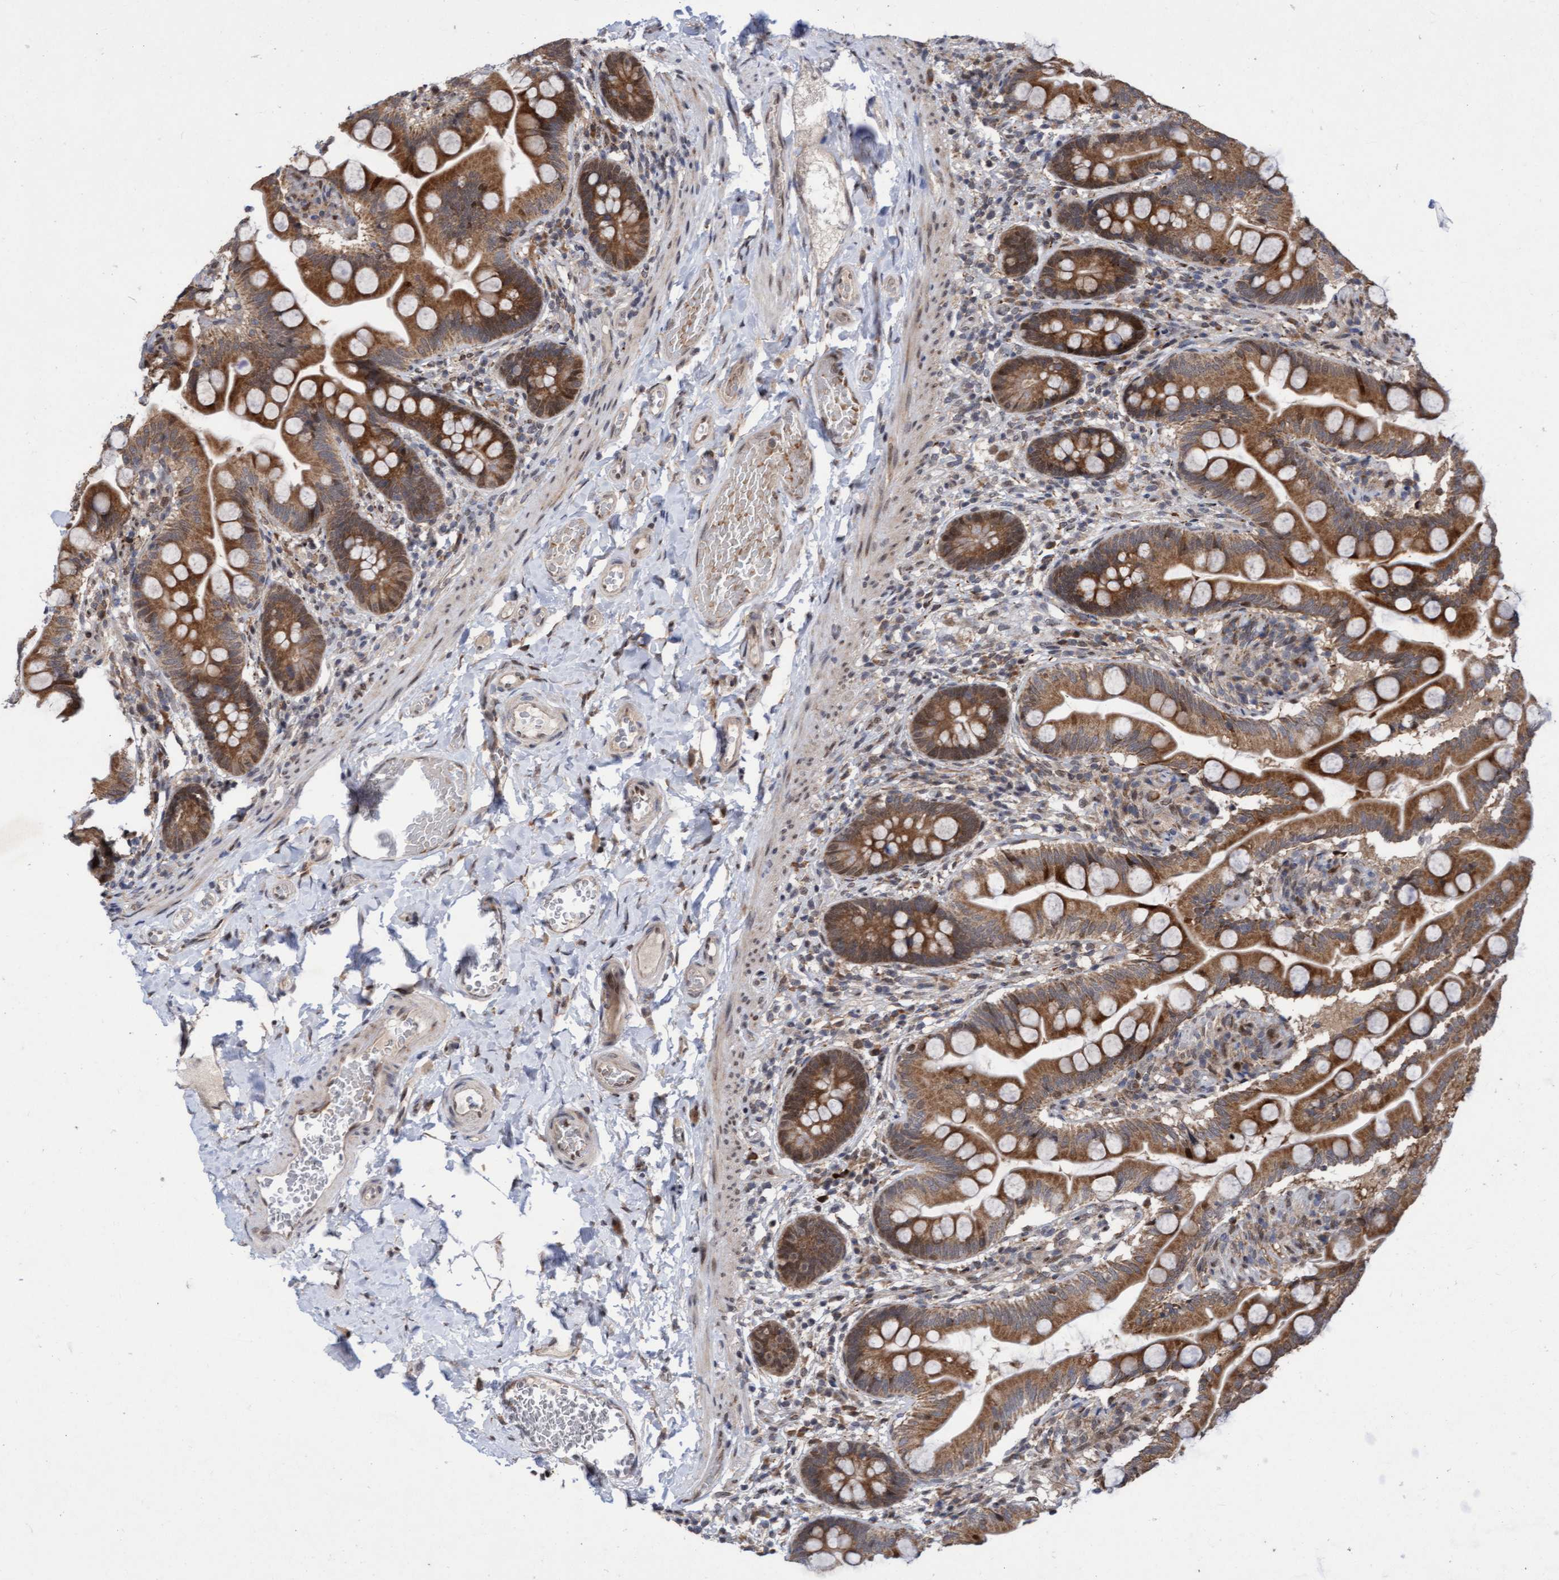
{"staining": {"intensity": "strong", "quantity": ">75%", "location": "cytoplasmic/membranous"}, "tissue": "small intestine", "cell_type": "Glandular cells", "image_type": "normal", "snomed": [{"axis": "morphology", "description": "Normal tissue, NOS"}, {"axis": "topography", "description": "Small intestine"}], "caption": "The immunohistochemical stain labels strong cytoplasmic/membranous staining in glandular cells of normal small intestine. Nuclei are stained in blue.", "gene": "TANC2", "patient": {"sex": "female", "age": 56}}